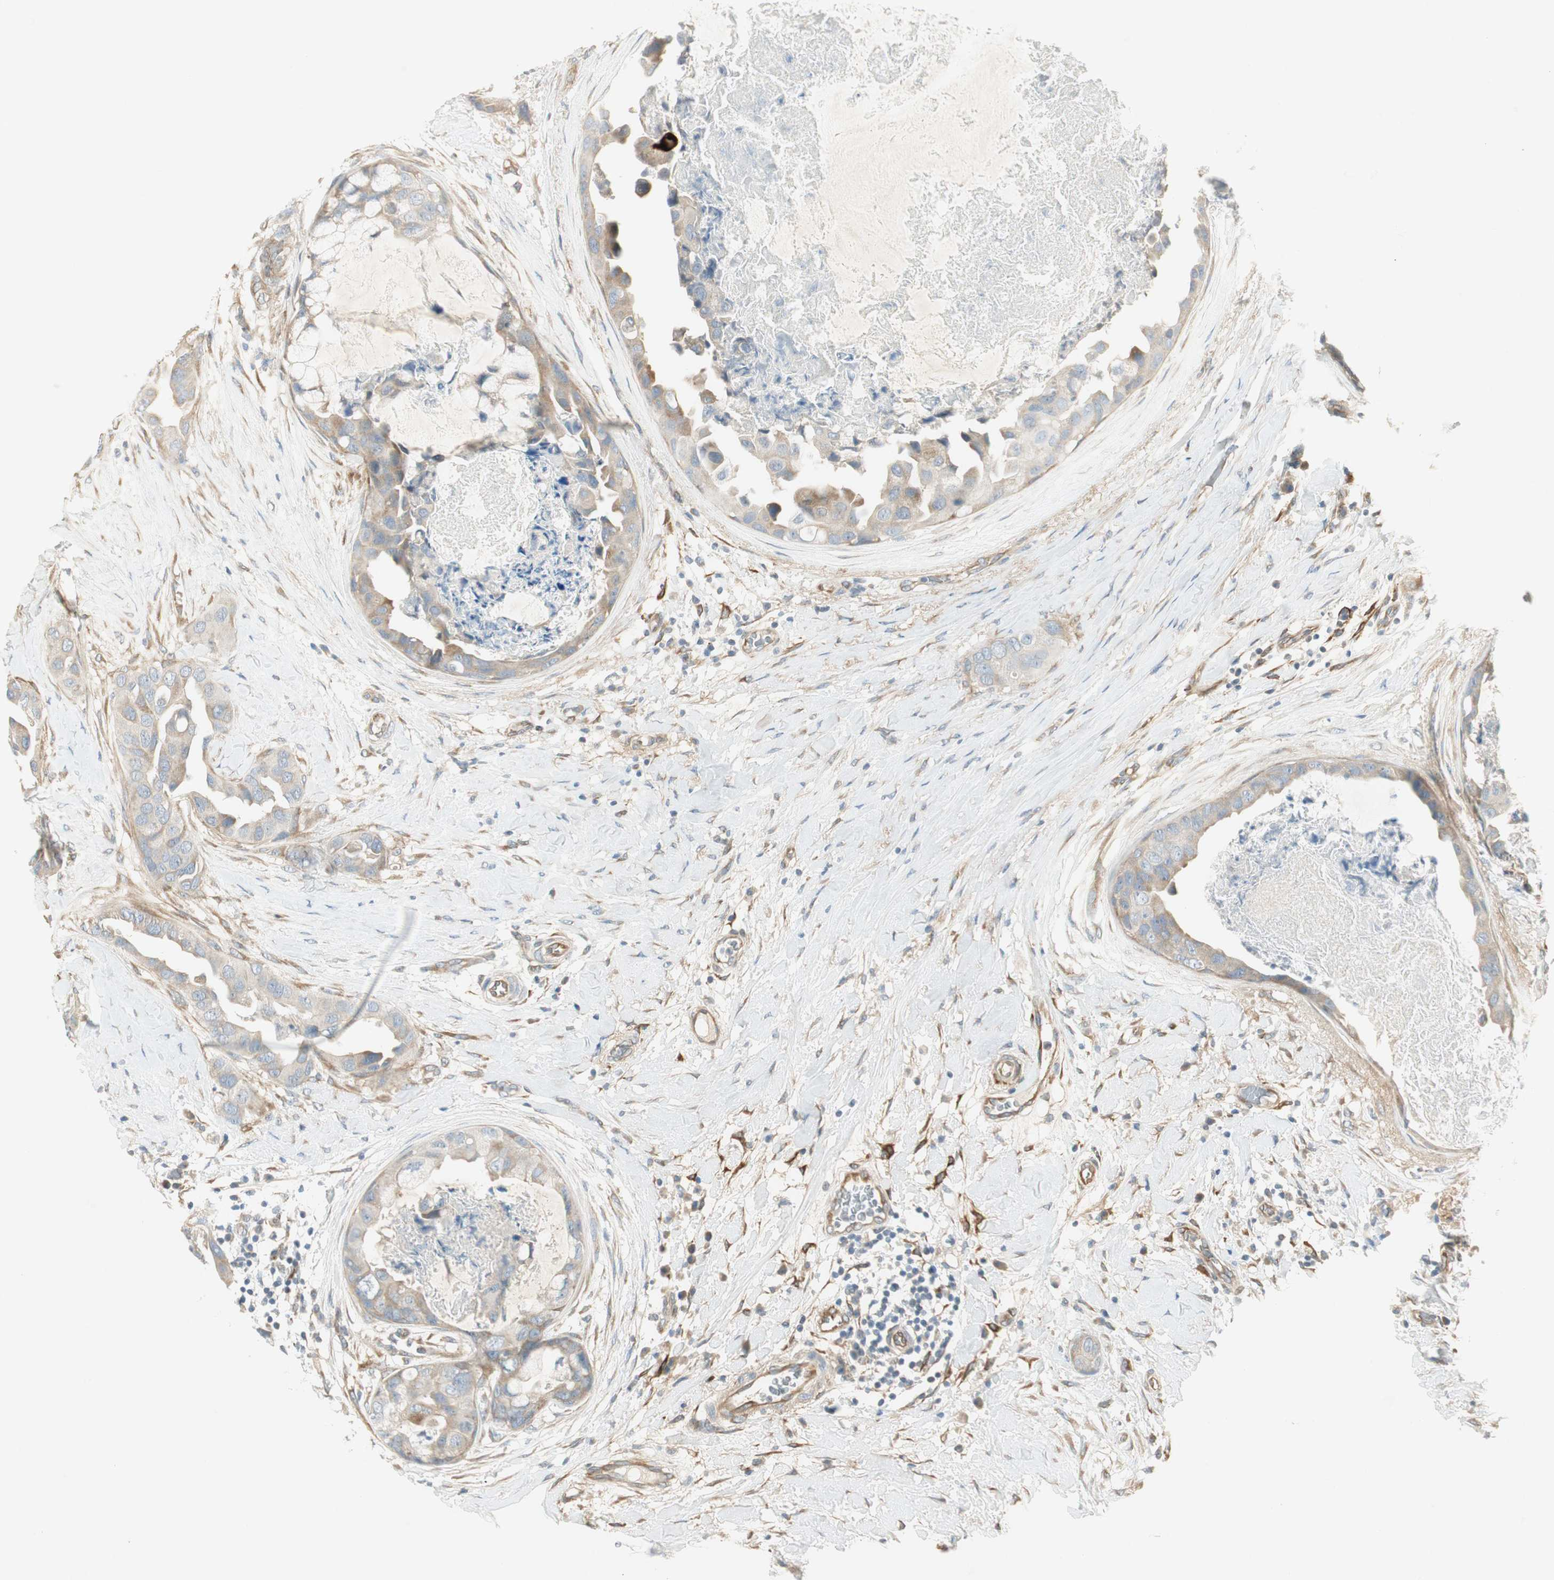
{"staining": {"intensity": "weak", "quantity": "25%-75%", "location": "cytoplasmic/membranous"}, "tissue": "breast cancer", "cell_type": "Tumor cells", "image_type": "cancer", "snomed": [{"axis": "morphology", "description": "Duct carcinoma"}, {"axis": "topography", "description": "Breast"}], "caption": "Protein positivity by immunohistochemistry reveals weak cytoplasmic/membranous expression in approximately 25%-75% of tumor cells in breast infiltrating ductal carcinoma.", "gene": "STON1-GTF2A1L", "patient": {"sex": "female", "age": 40}}